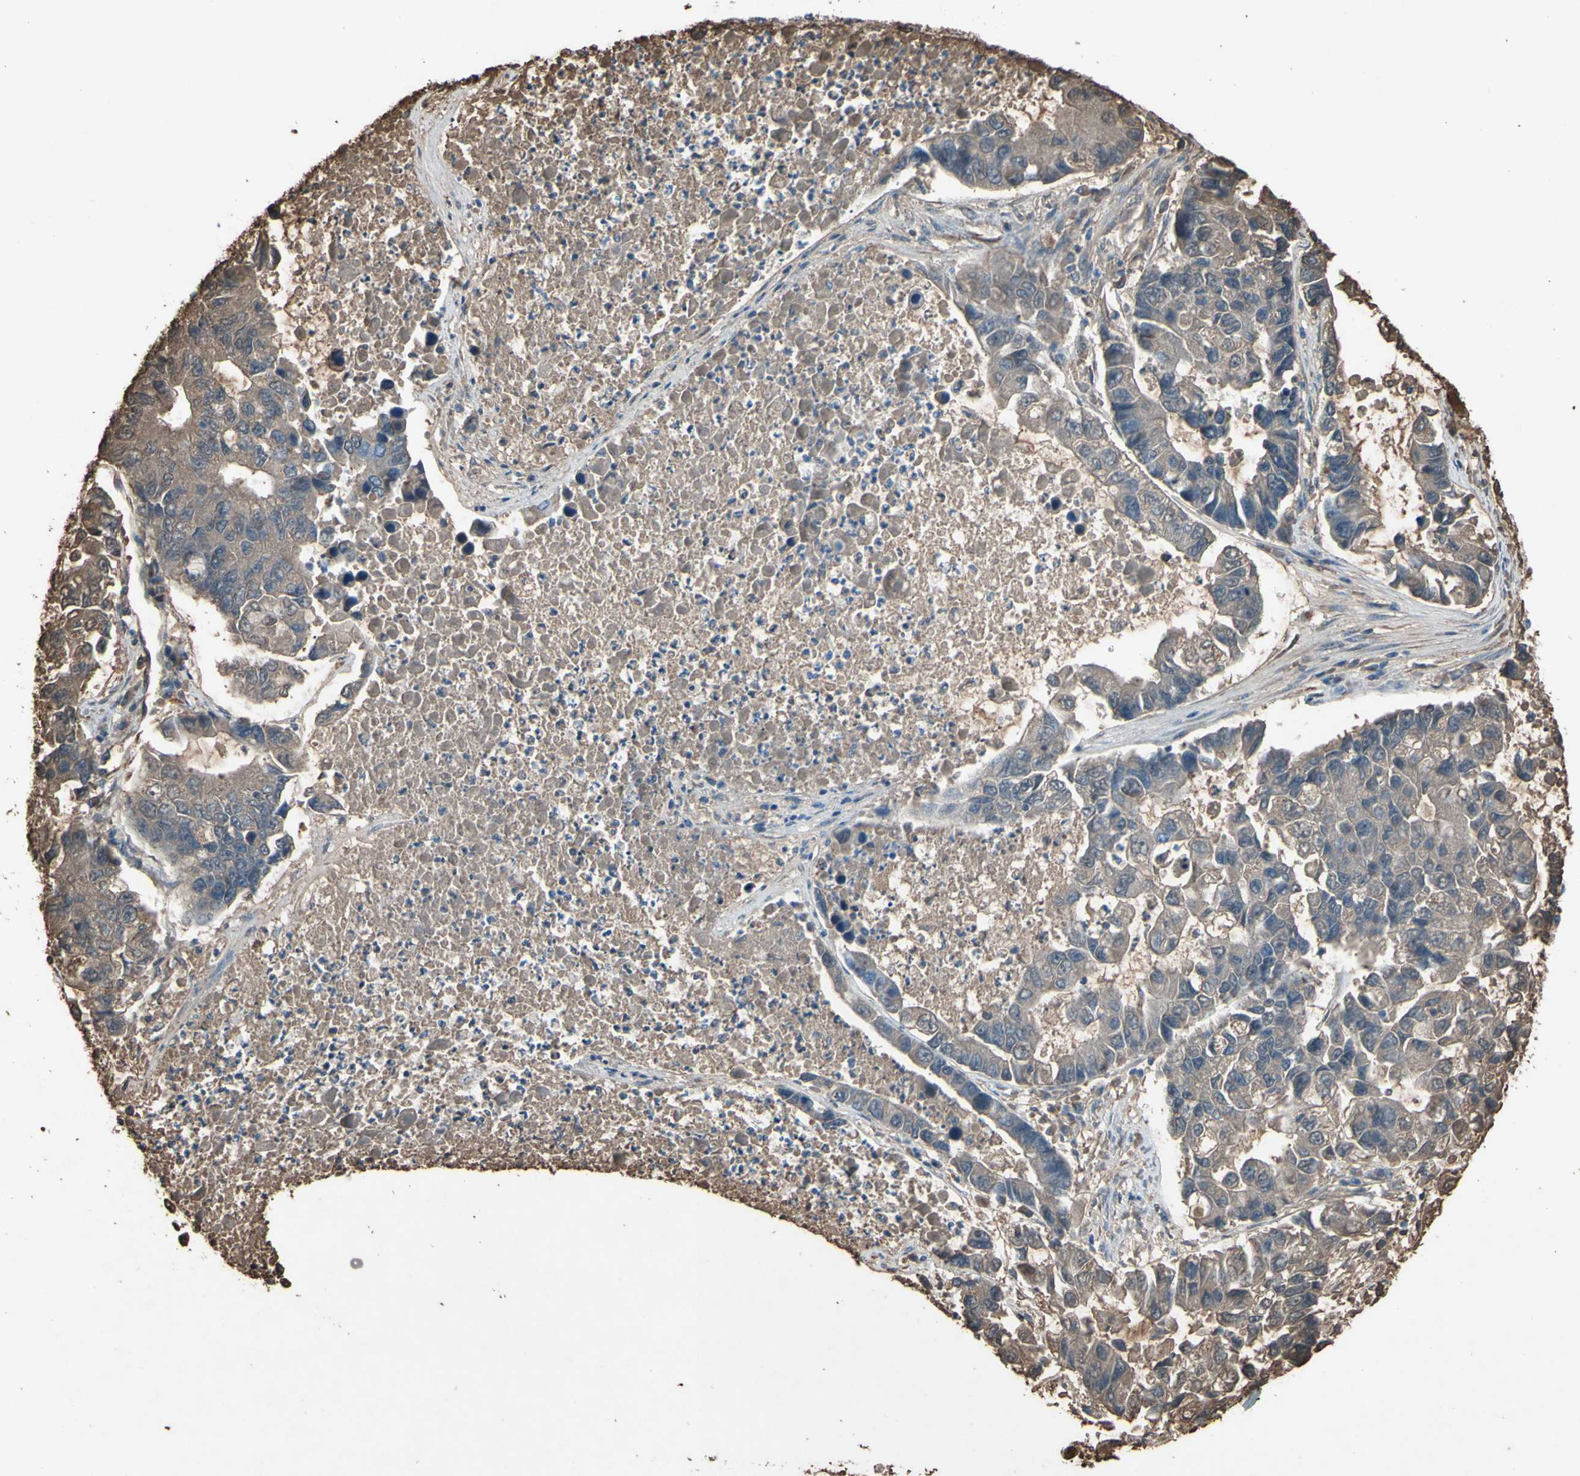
{"staining": {"intensity": "moderate", "quantity": "25%-75%", "location": "cytoplasmic/membranous"}, "tissue": "lung cancer", "cell_type": "Tumor cells", "image_type": "cancer", "snomed": [{"axis": "morphology", "description": "Adenocarcinoma, NOS"}, {"axis": "topography", "description": "Lung"}], "caption": "This is an image of immunohistochemistry (IHC) staining of lung adenocarcinoma, which shows moderate expression in the cytoplasmic/membranous of tumor cells.", "gene": "PTGDS", "patient": {"sex": "female", "age": 51}}